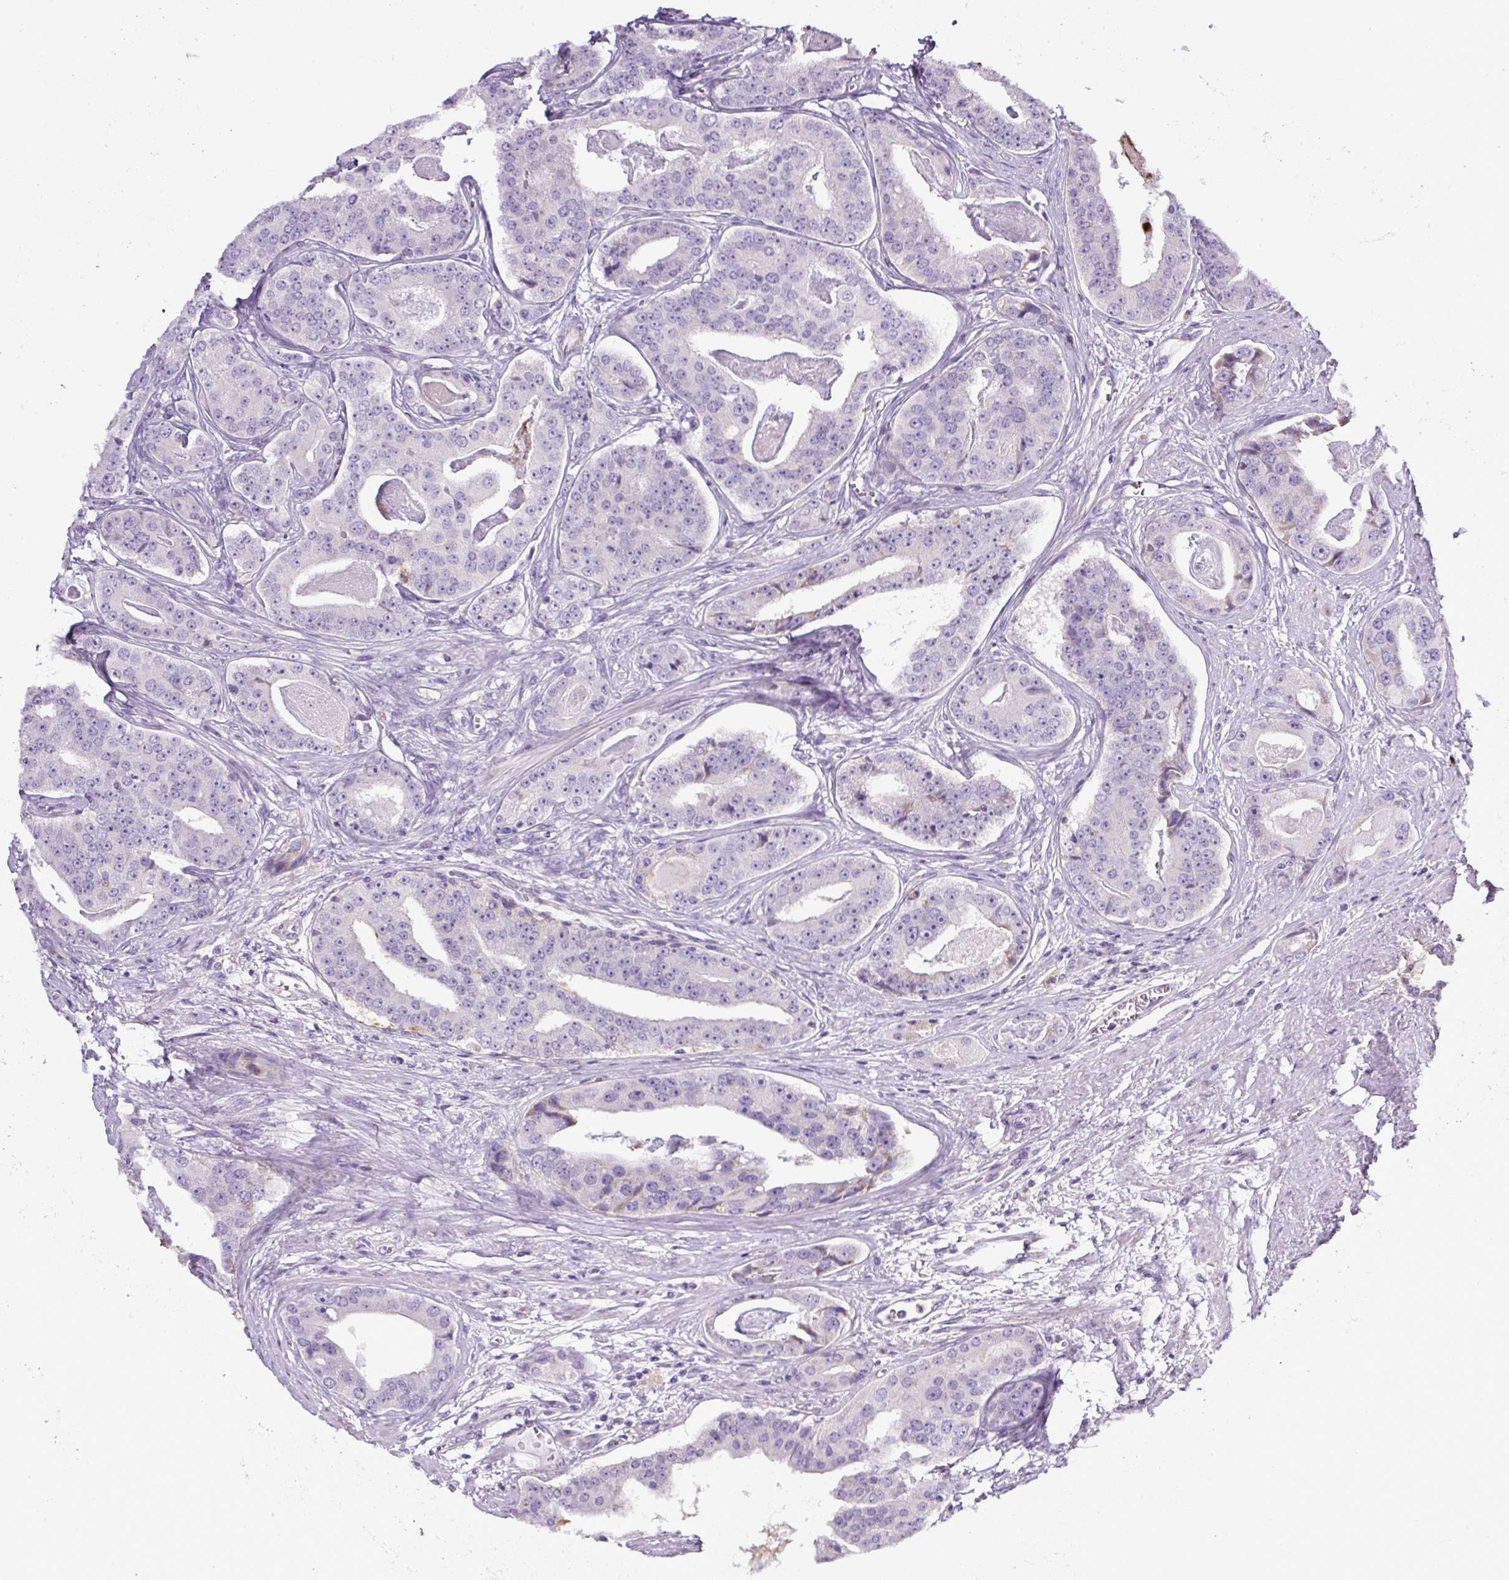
{"staining": {"intensity": "negative", "quantity": "none", "location": "none"}, "tissue": "prostate cancer", "cell_type": "Tumor cells", "image_type": "cancer", "snomed": [{"axis": "morphology", "description": "Adenocarcinoma, High grade"}, {"axis": "topography", "description": "Prostate"}], "caption": "Protein analysis of high-grade adenocarcinoma (prostate) displays no significant staining in tumor cells.", "gene": "HPS4", "patient": {"sex": "male", "age": 71}}